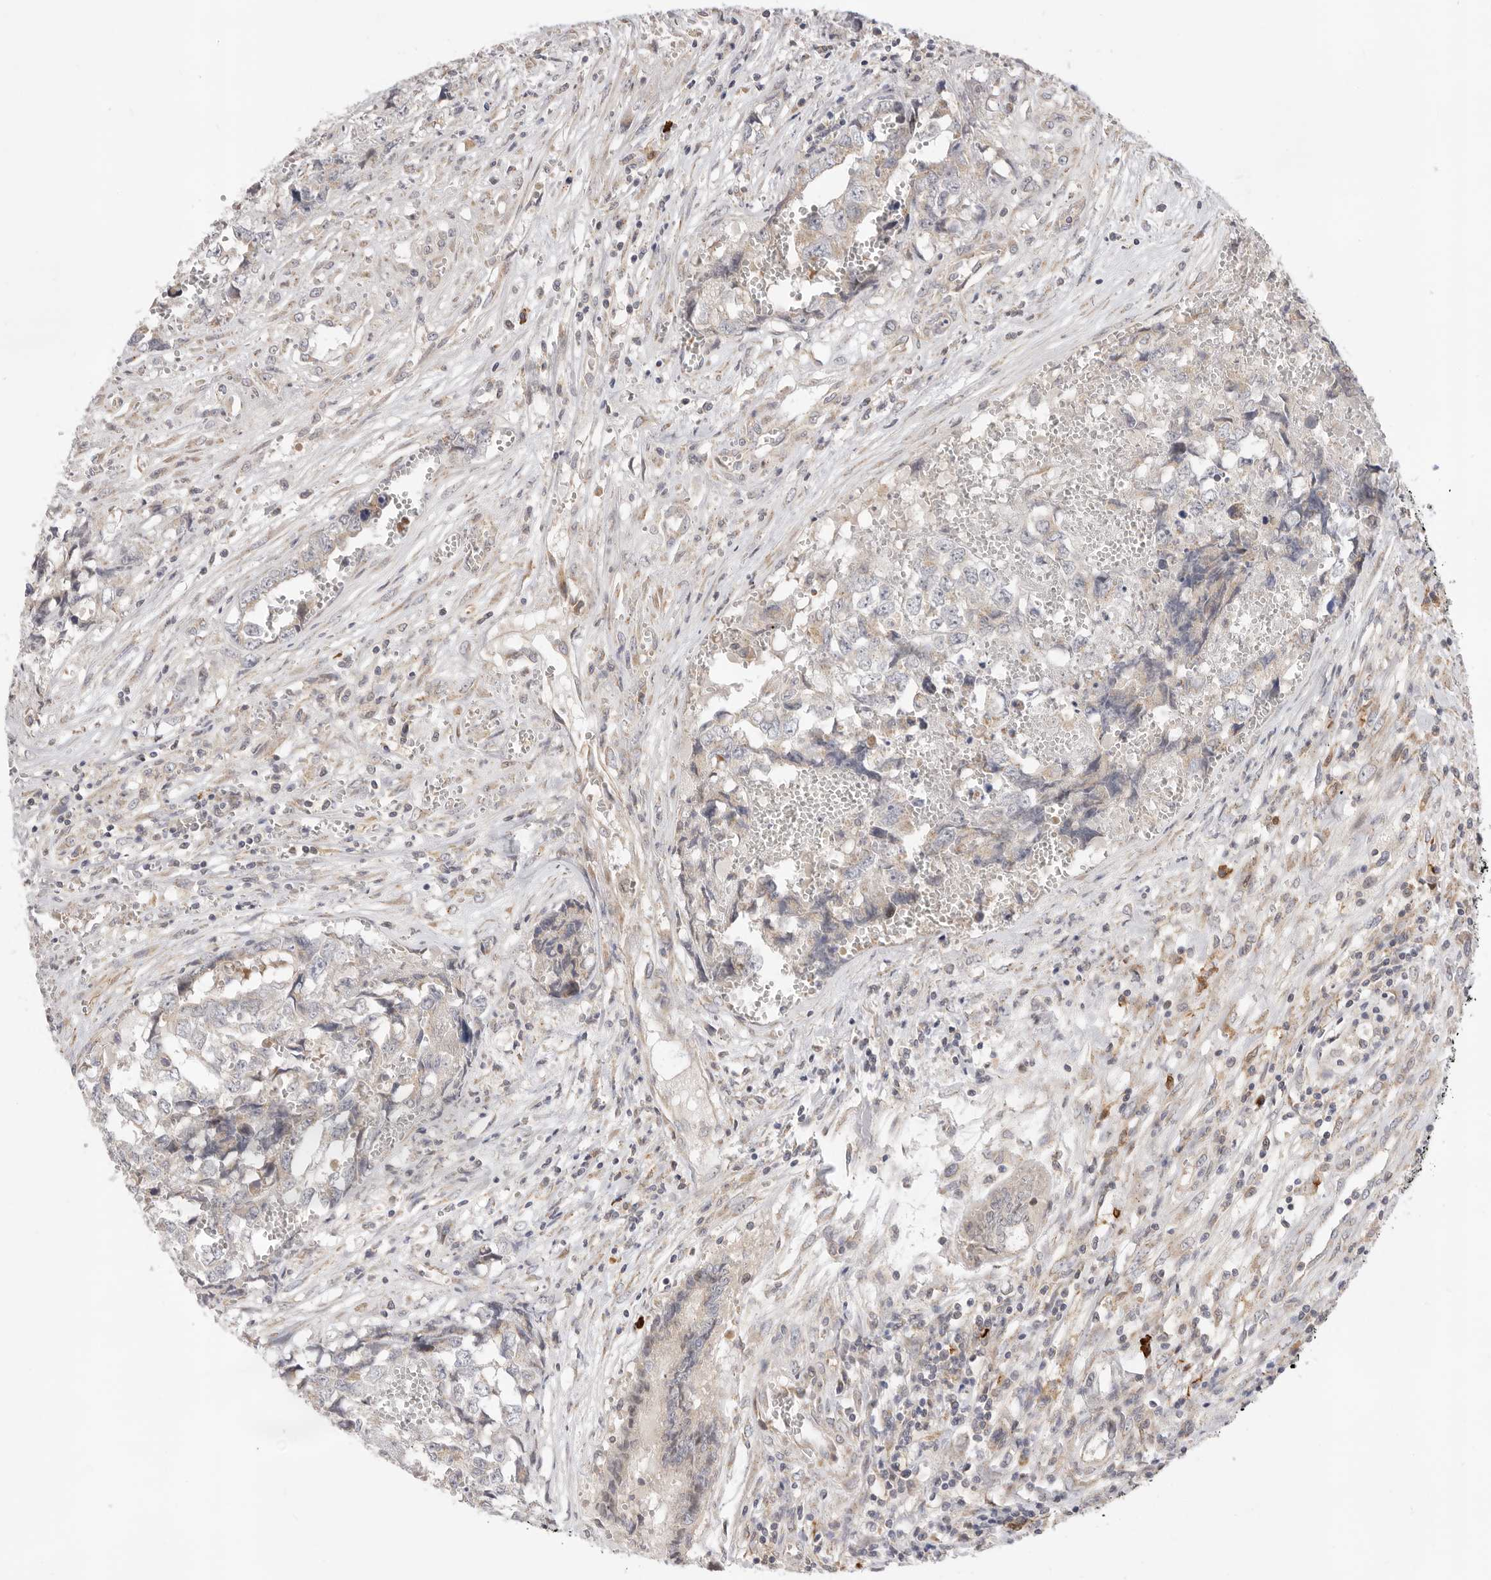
{"staining": {"intensity": "negative", "quantity": "none", "location": "none"}, "tissue": "testis cancer", "cell_type": "Tumor cells", "image_type": "cancer", "snomed": [{"axis": "morphology", "description": "Carcinoma, Embryonal, NOS"}, {"axis": "topography", "description": "Testis"}], "caption": "Protein analysis of testis embryonal carcinoma shows no significant expression in tumor cells. (DAB (3,3'-diaminobenzidine) IHC visualized using brightfield microscopy, high magnification).", "gene": "USH1C", "patient": {"sex": "male", "age": 31}}